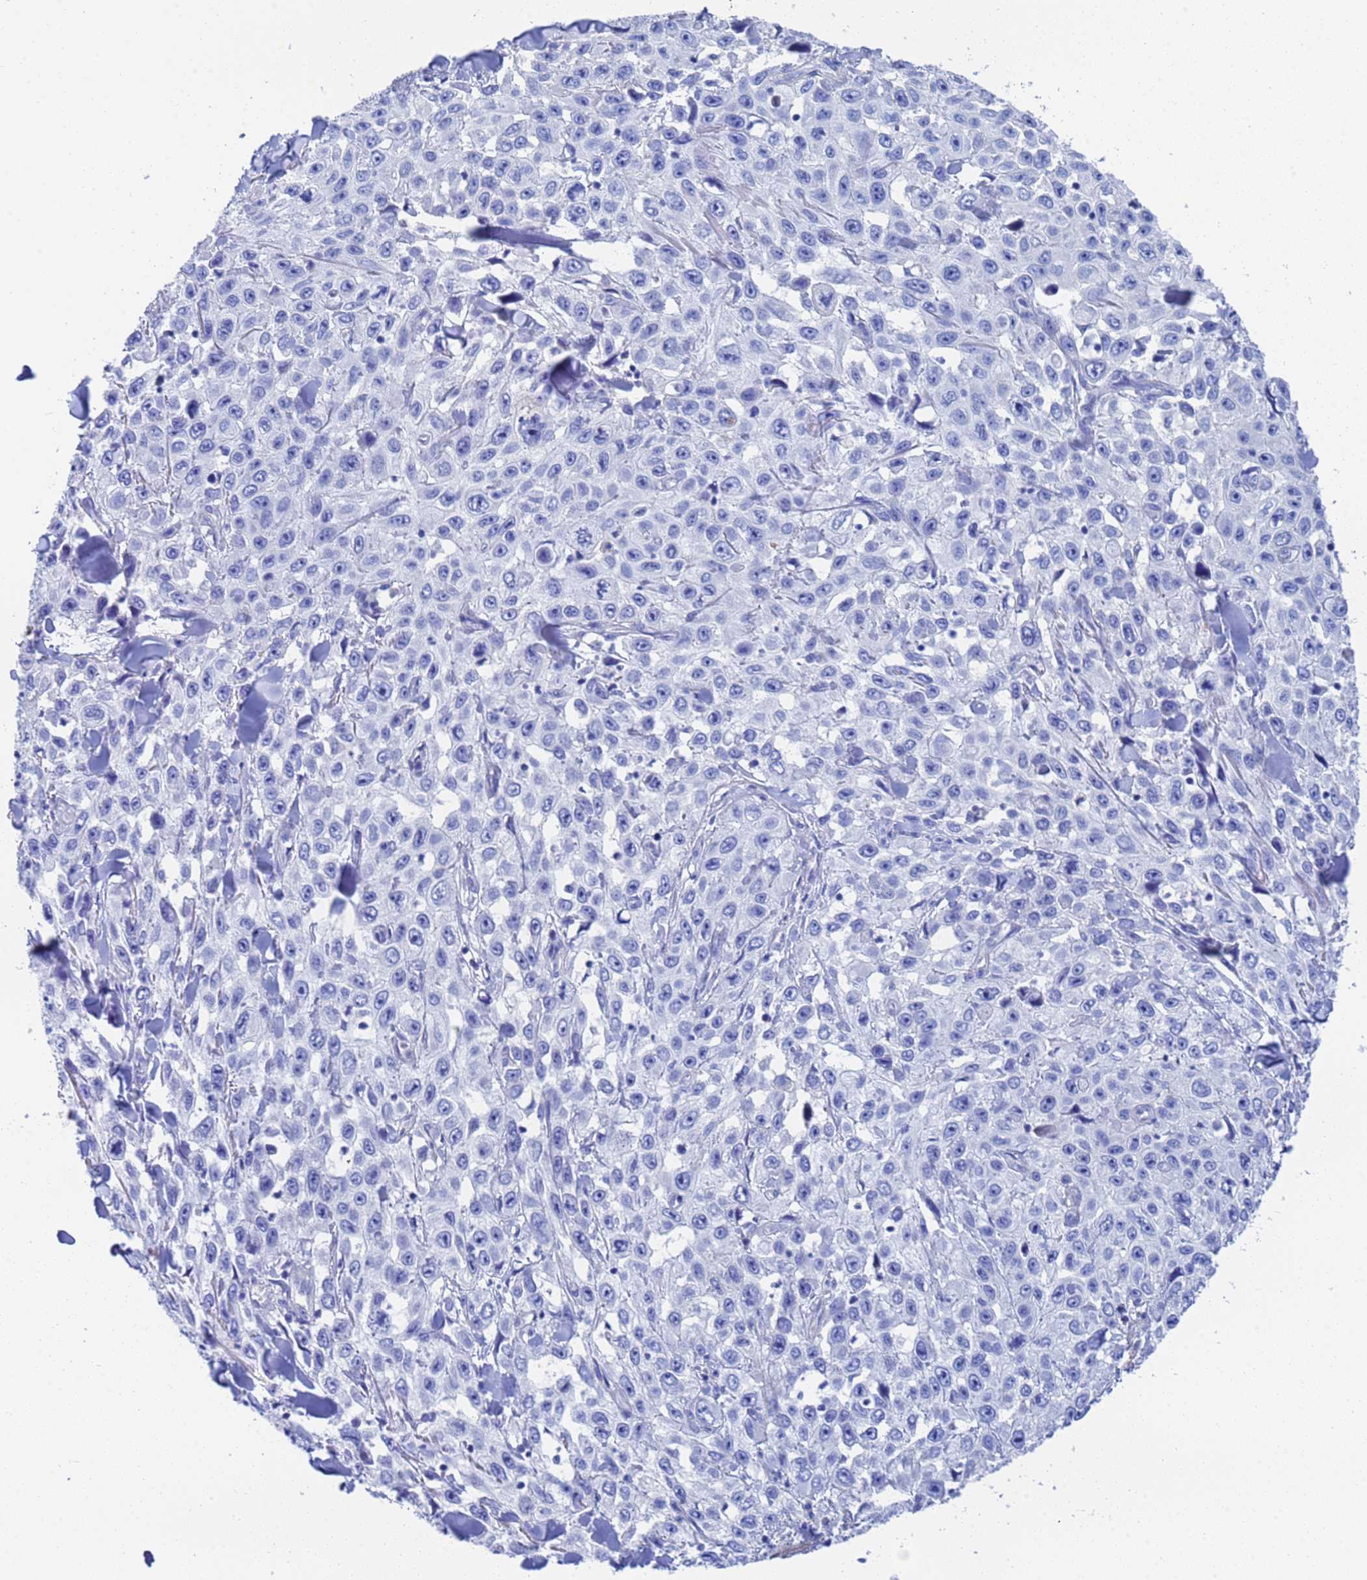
{"staining": {"intensity": "negative", "quantity": "none", "location": "none"}, "tissue": "skin cancer", "cell_type": "Tumor cells", "image_type": "cancer", "snomed": [{"axis": "morphology", "description": "Squamous cell carcinoma, NOS"}, {"axis": "topography", "description": "Skin"}], "caption": "Immunohistochemistry histopathology image of human squamous cell carcinoma (skin) stained for a protein (brown), which reveals no positivity in tumor cells.", "gene": "CST4", "patient": {"sex": "male", "age": 82}}